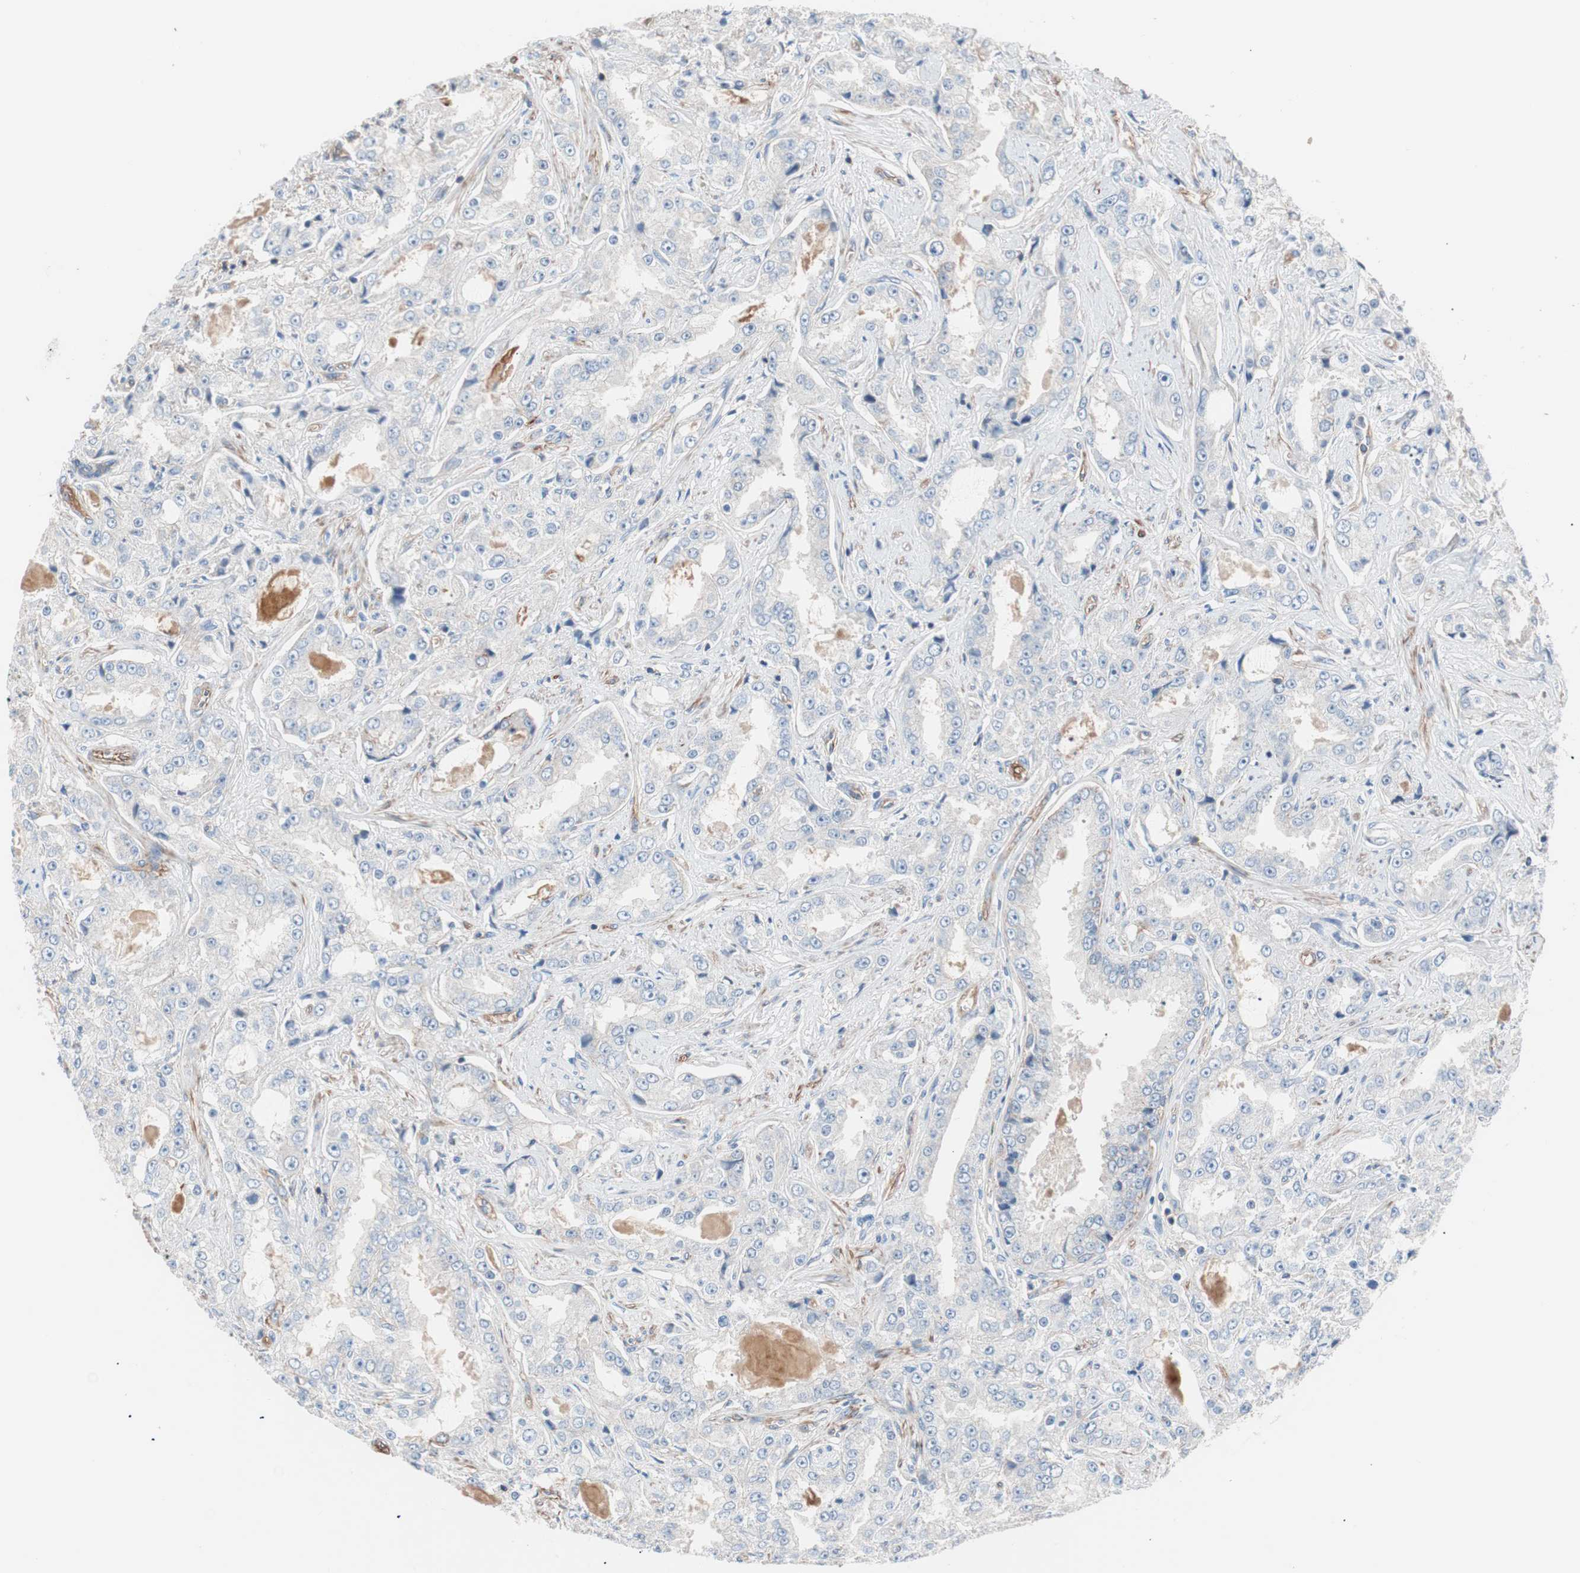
{"staining": {"intensity": "weak", "quantity": "25%-75%", "location": "cytoplasmic/membranous"}, "tissue": "prostate cancer", "cell_type": "Tumor cells", "image_type": "cancer", "snomed": [{"axis": "morphology", "description": "Adenocarcinoma, High grade"}, {"axis": "topography", "description": "Prostate"}], "caption": "About 25%-75% of tumor cells in prostate cancer (high-grade adenocarcinoma) reveal weak cytoplasmic/membranous protein staining as visualized by brown immunohistochemical staining.", "gene": "GPR160", "patient": {"sex": "male", "age": 73}}